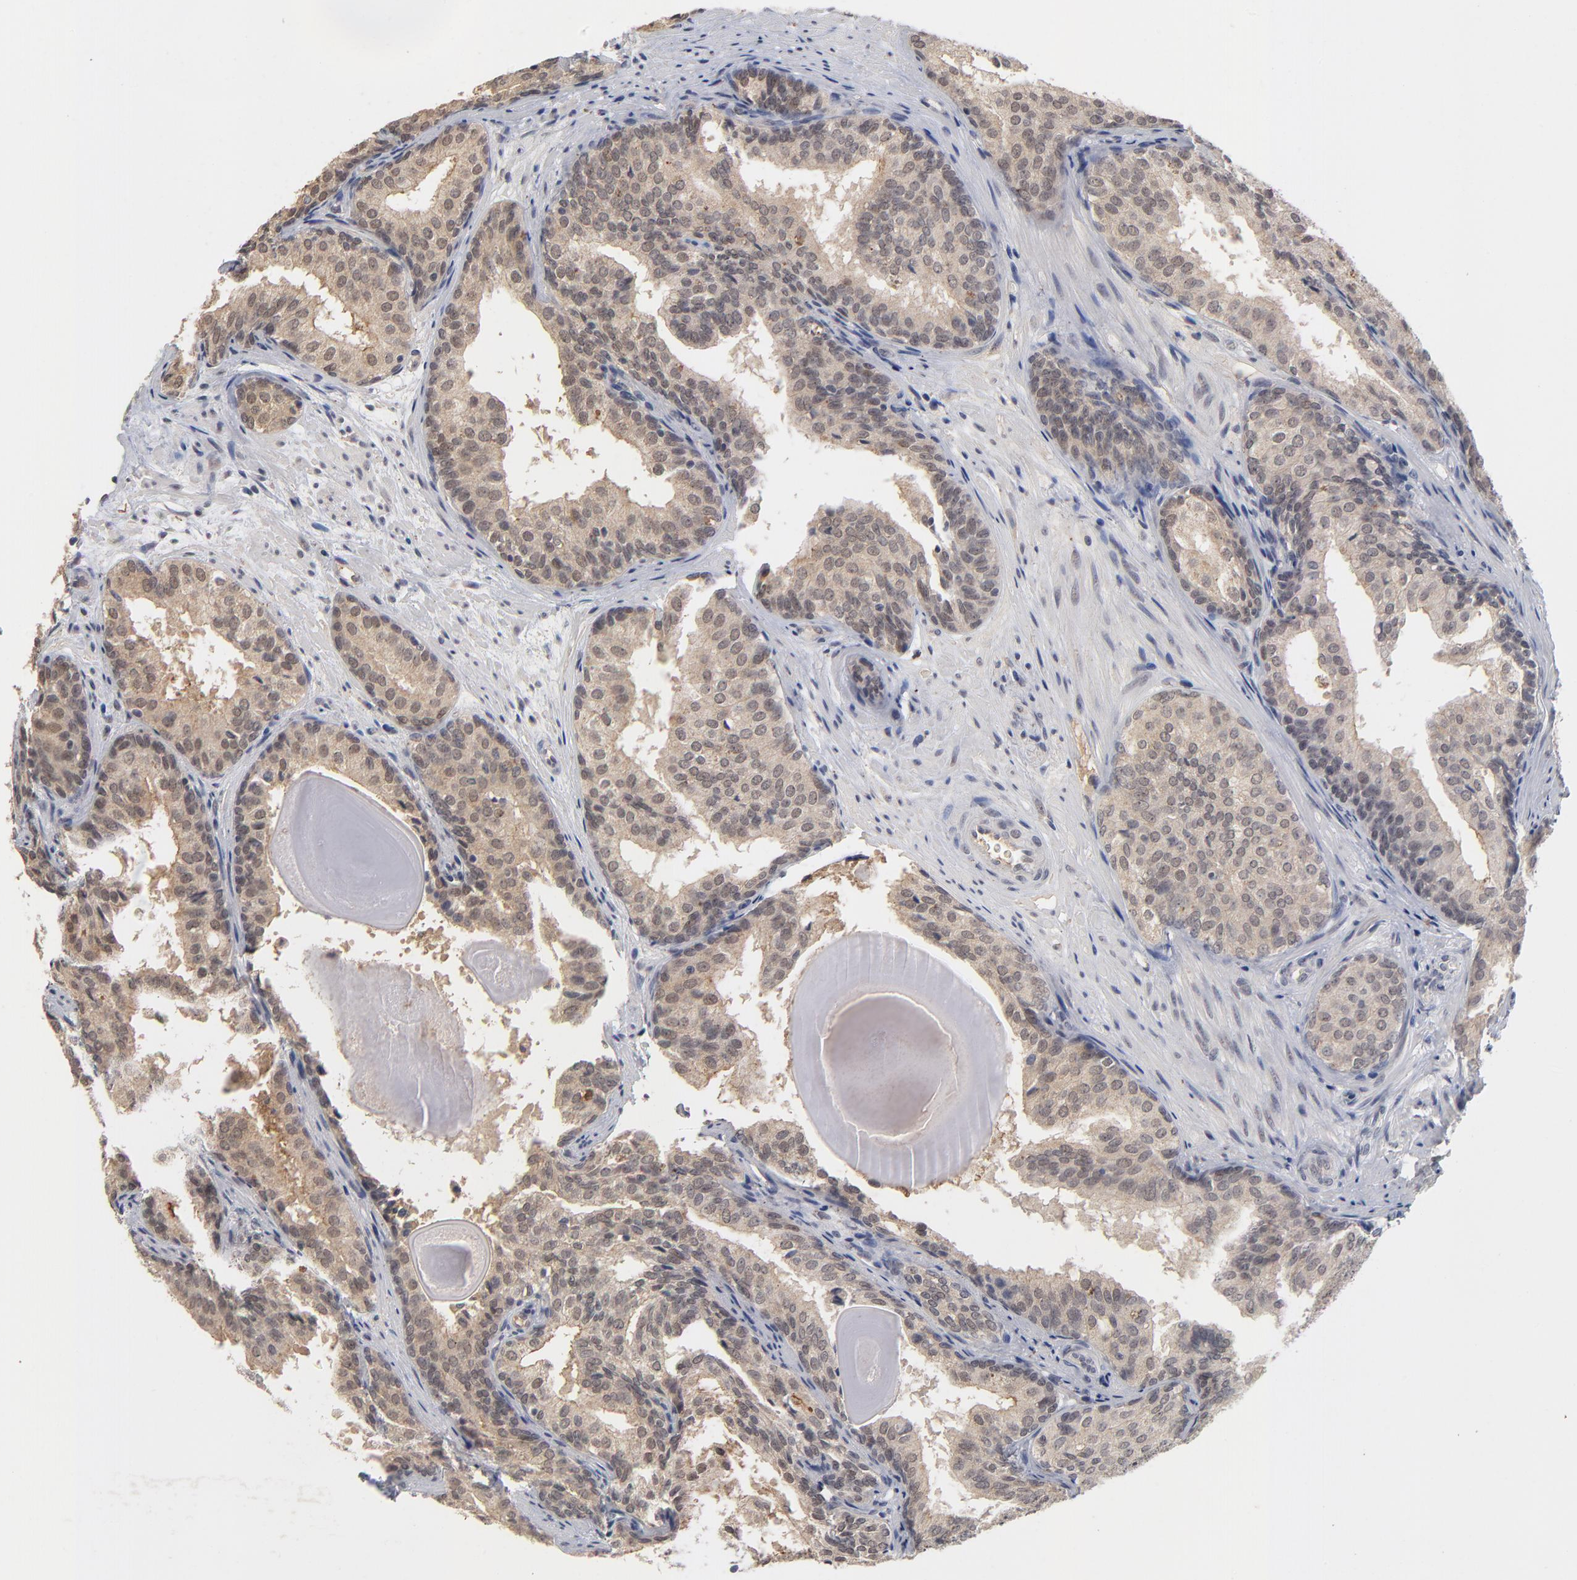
{"staining": {"intensity": "weak", "quantity": ">75%", "location": "cytoplasmic/membranous"}, "tissue": "prostate cancer", "cell_type": "Tumor cells", "image_type": "cancer", "snomed": [{"axis": "morphology", "description": "Adenocarcinoma, Low grade"}, {"axis": "topography", "description": "Prostate"}], "caption": "Weak cytoplasmic/membranous protein positivity is present in about >75% of tumor cells in prostate cancer.", "gene": "WSB1", "patient": {"sex": "male", "age": 69}}